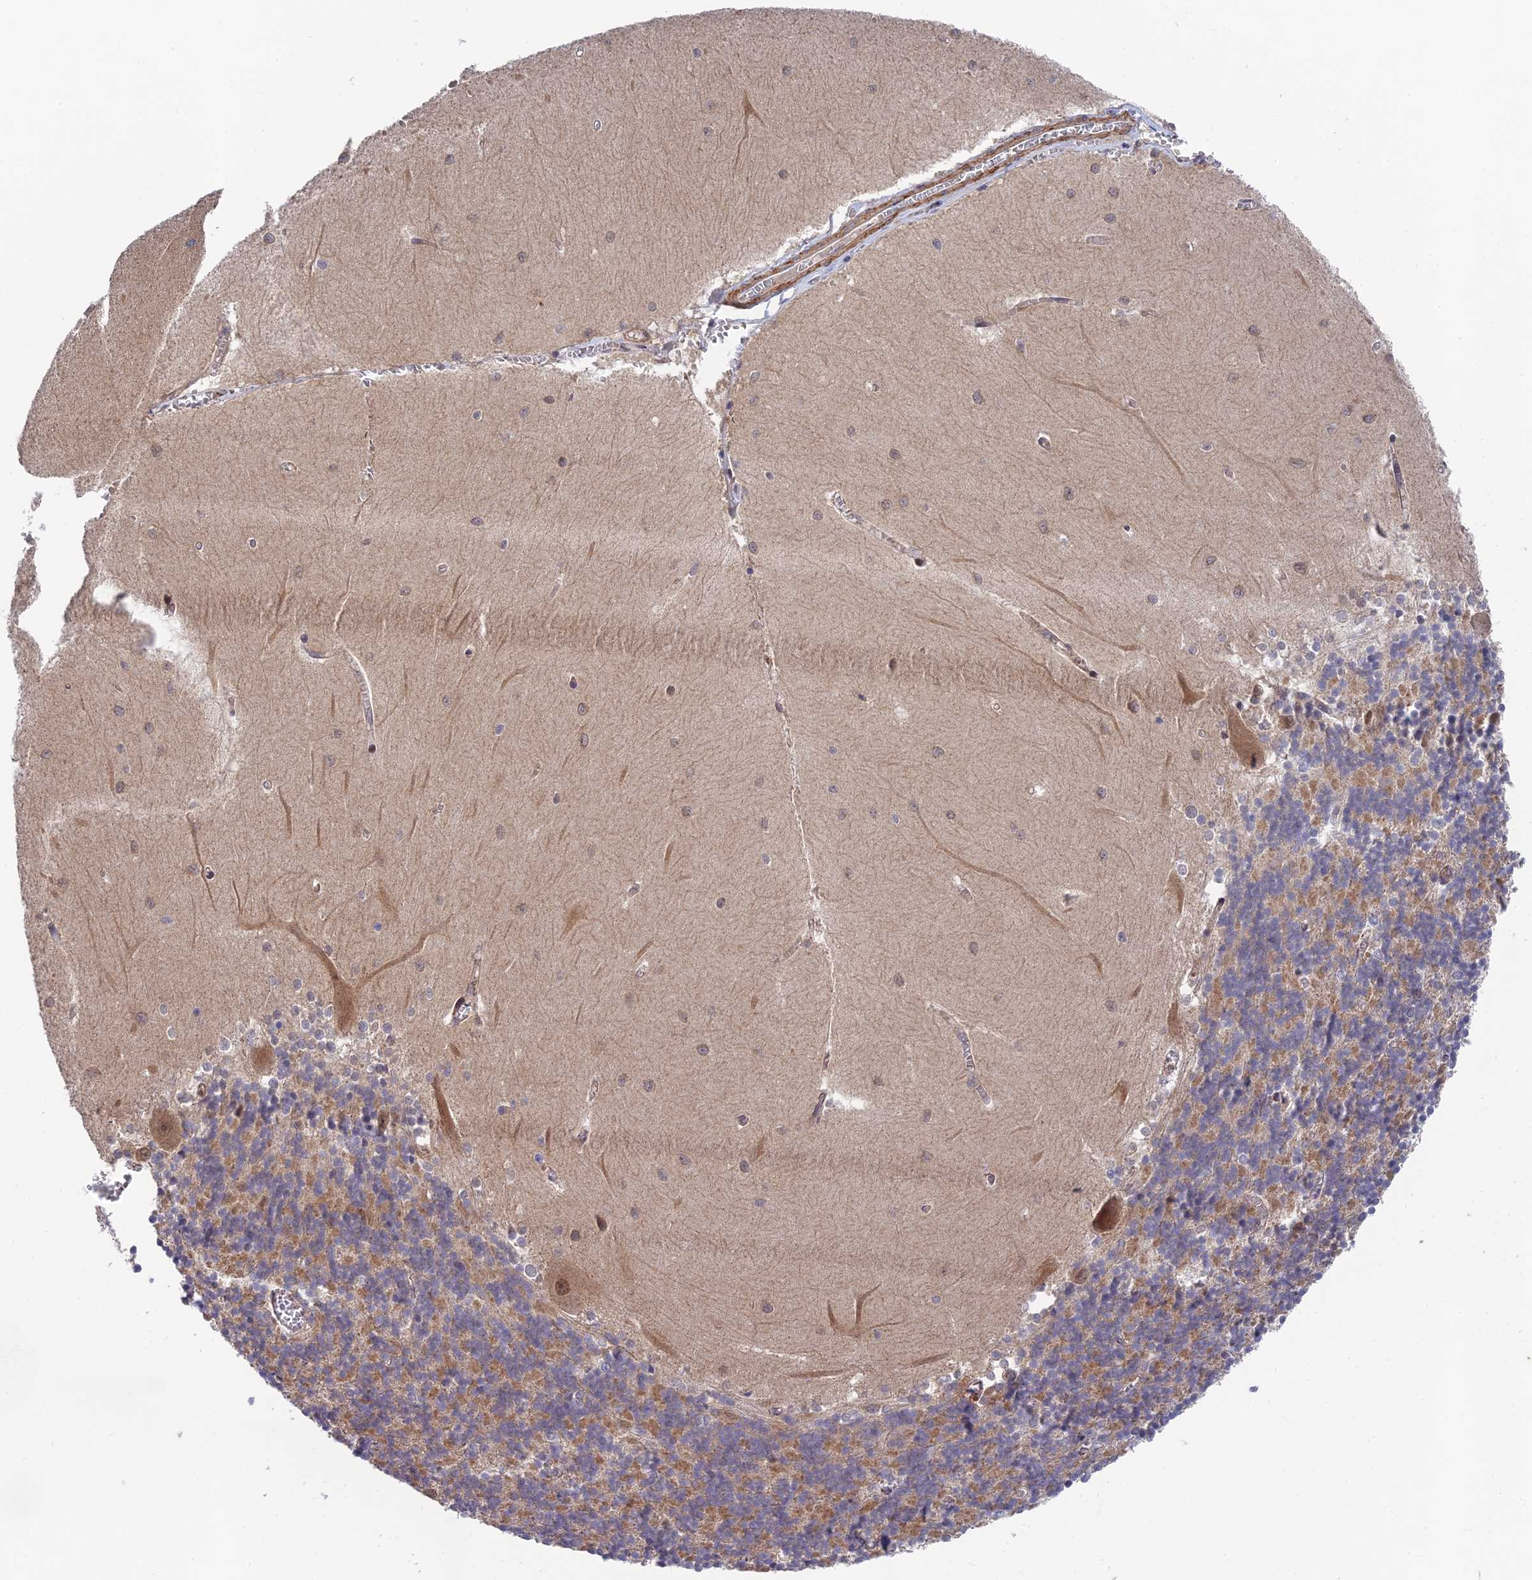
{"staining": {"intensity": "moderate", "quantity": ">75%", "location": "cytoplasmic/membranous"}, "tissue": "cerebellum", "cell_type": "Cells in granular layer", "image_type": "normal", "snomed": [{"axis": "morphology", "description": "Normal tissue, NOS"}, {"axis": "topography", "description": "Cerebellum"}], "caption": "IHC of normal cerebellum reveals medium levels of moderate cytoplasmic/membranous expression in approximately >75% of cells in granular layer.", "gene": "UROS", "patient": {"sex": "male", "age": 37}}